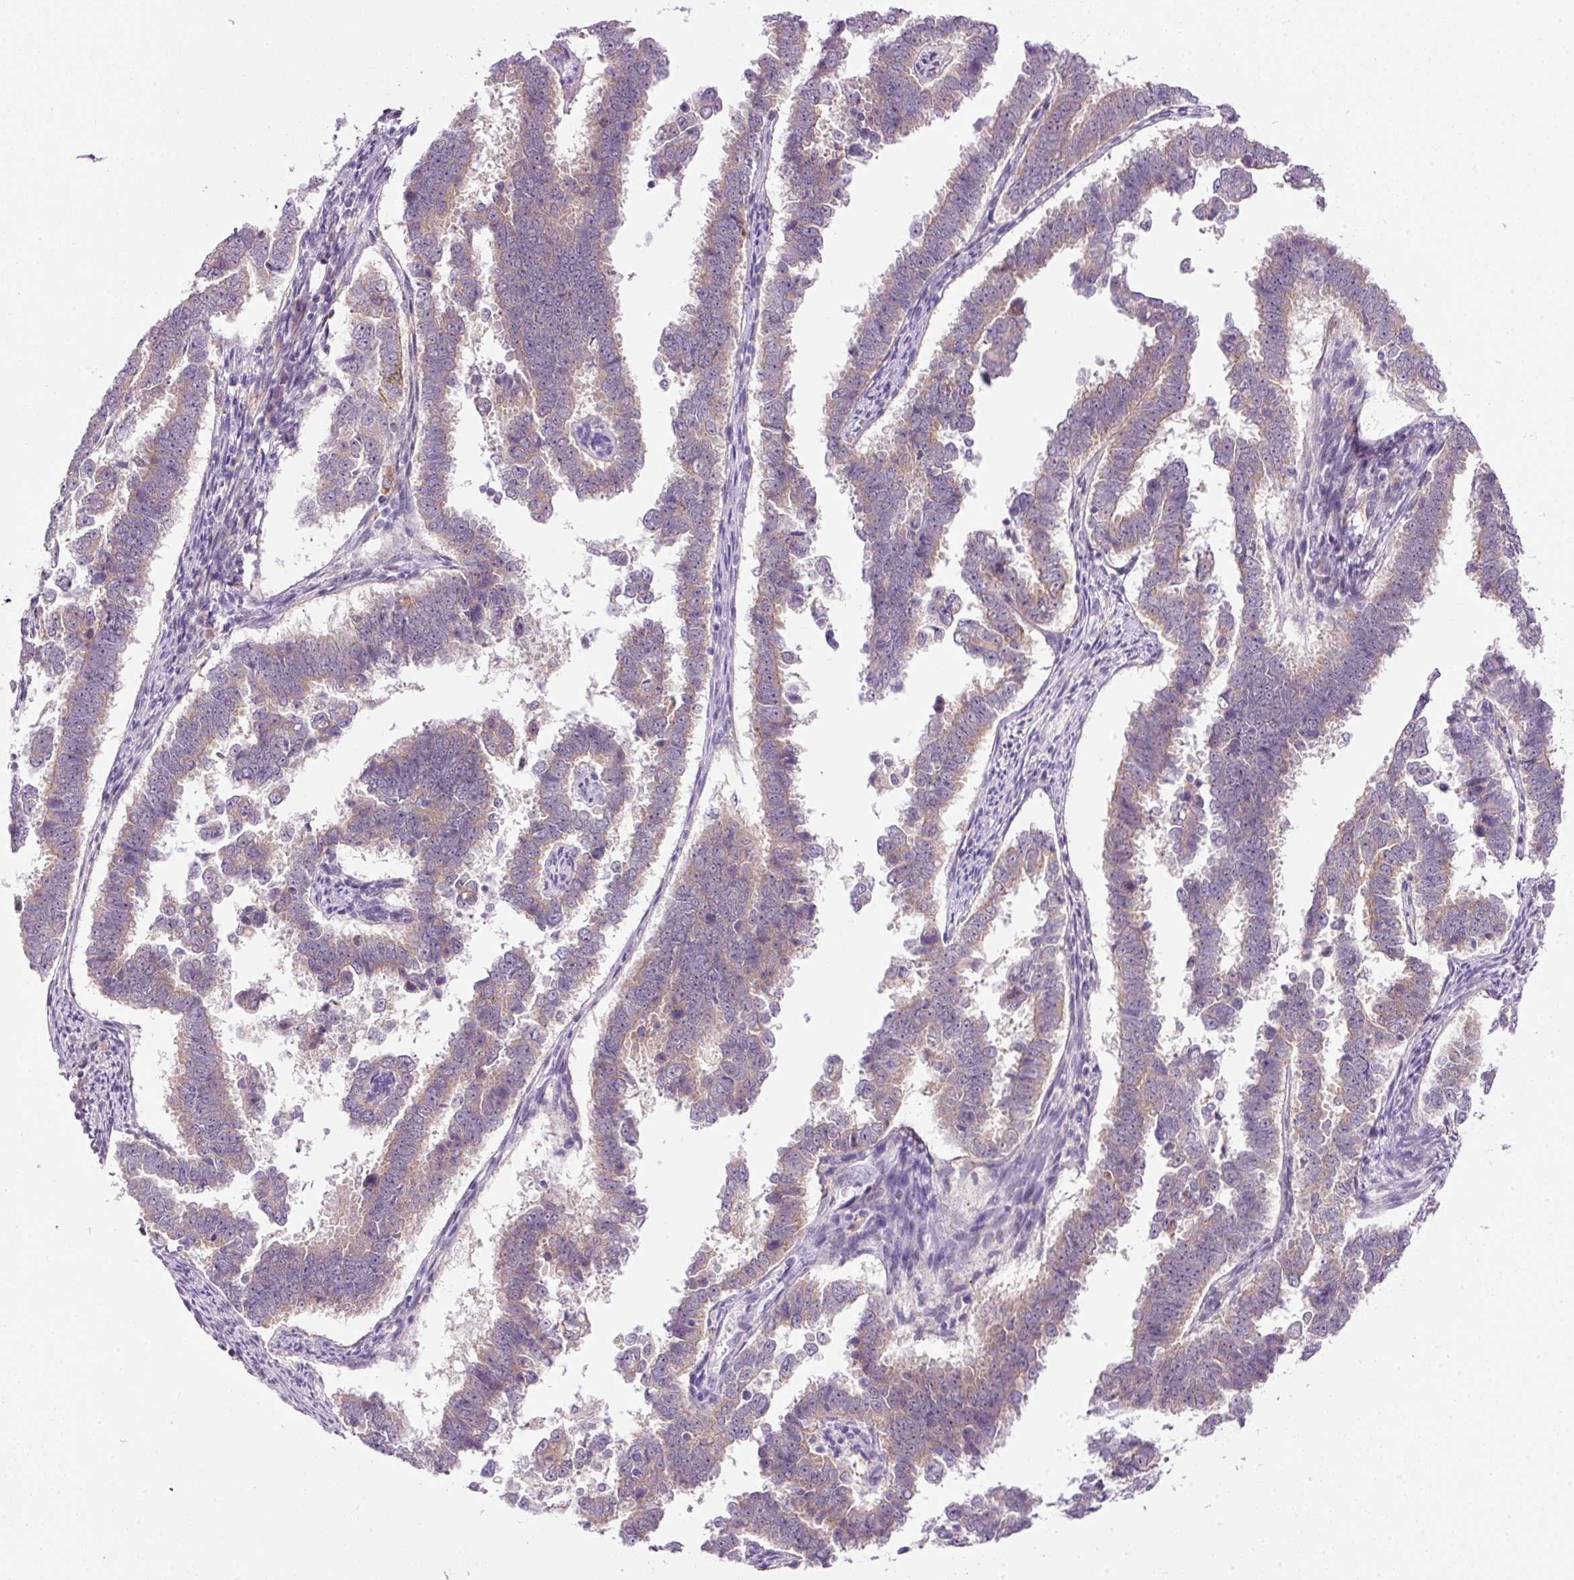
{"staining": {"intensity": "weak", "quantity": "<25%", "location": "cytoplasmic/membranous"}, "tissue": "endometrial cancer", "cell_type": "Tumor cells", "image_type": "cancer", "snomed": [{"axis": "morphology", "description": "Adenocarcinoma, NOS"}, {"axis": "topography", "description": "Endometrium"}], "caption": "This is a photomicrograph of immunohistochemistry staining of endometrial adenocarcinoma, which shows no positivity in tumor cells.", "gene": "SRC", "patient": {"sex": "female", "age": 75}}